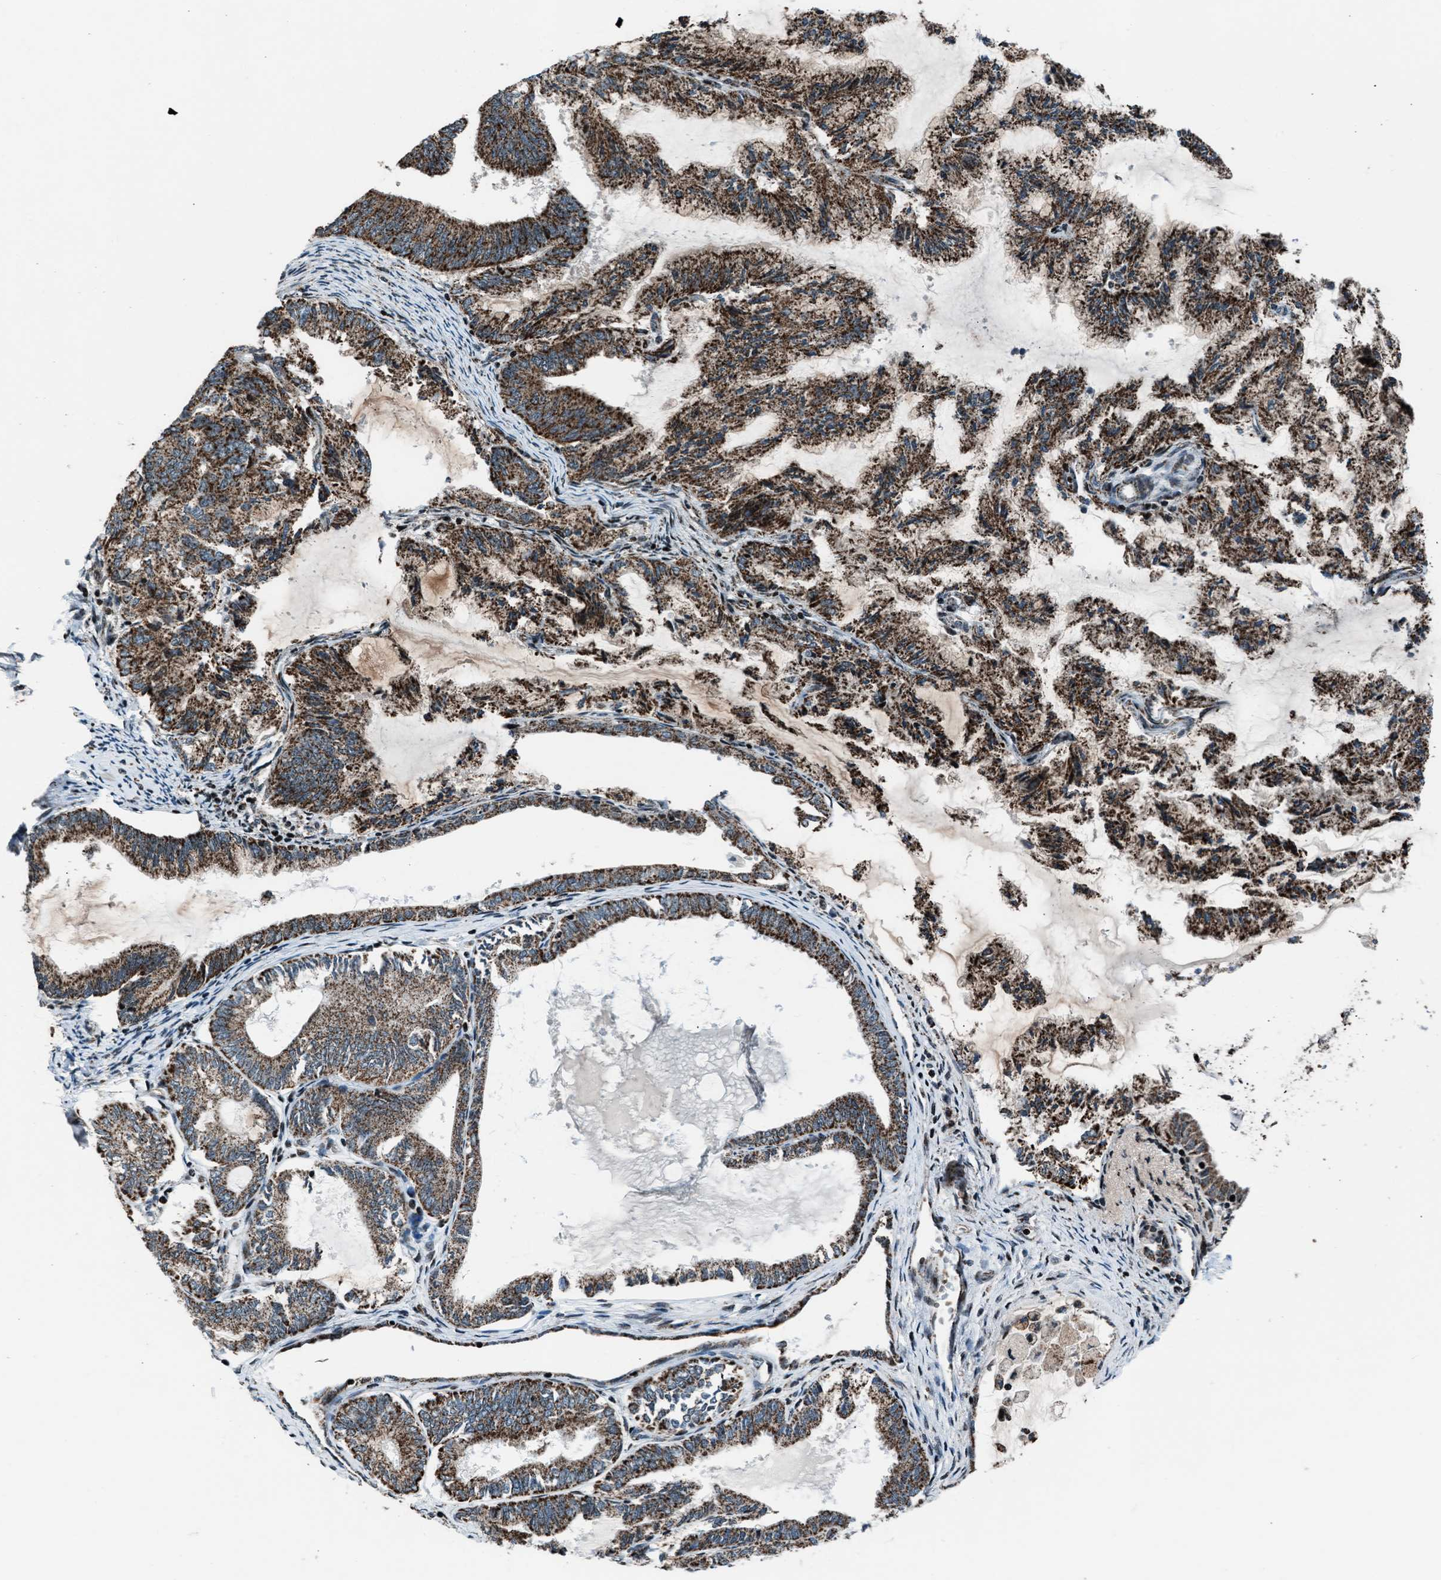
{"staining": {"intensity": "moderate", "quantity": ">75%", "location": "cytoplasmic/membranous"}, "tissue": "endometrial cancer", "cell_type": "Tumor cells", "image_type": "cancer", "snomed": [{"axis": "morphology", "description": "Adenocarcinoma, NOS"}, {"axis": "topography", "description": "Endometrium"}], "caption": "Protein staining exhibits moderate cytoplasmic/membranous expression in about >75% of tumor cells in adenocarcinoma (endometrial).", "gene": "MORC3", "patient": {"sex": "female", "age": 86}}